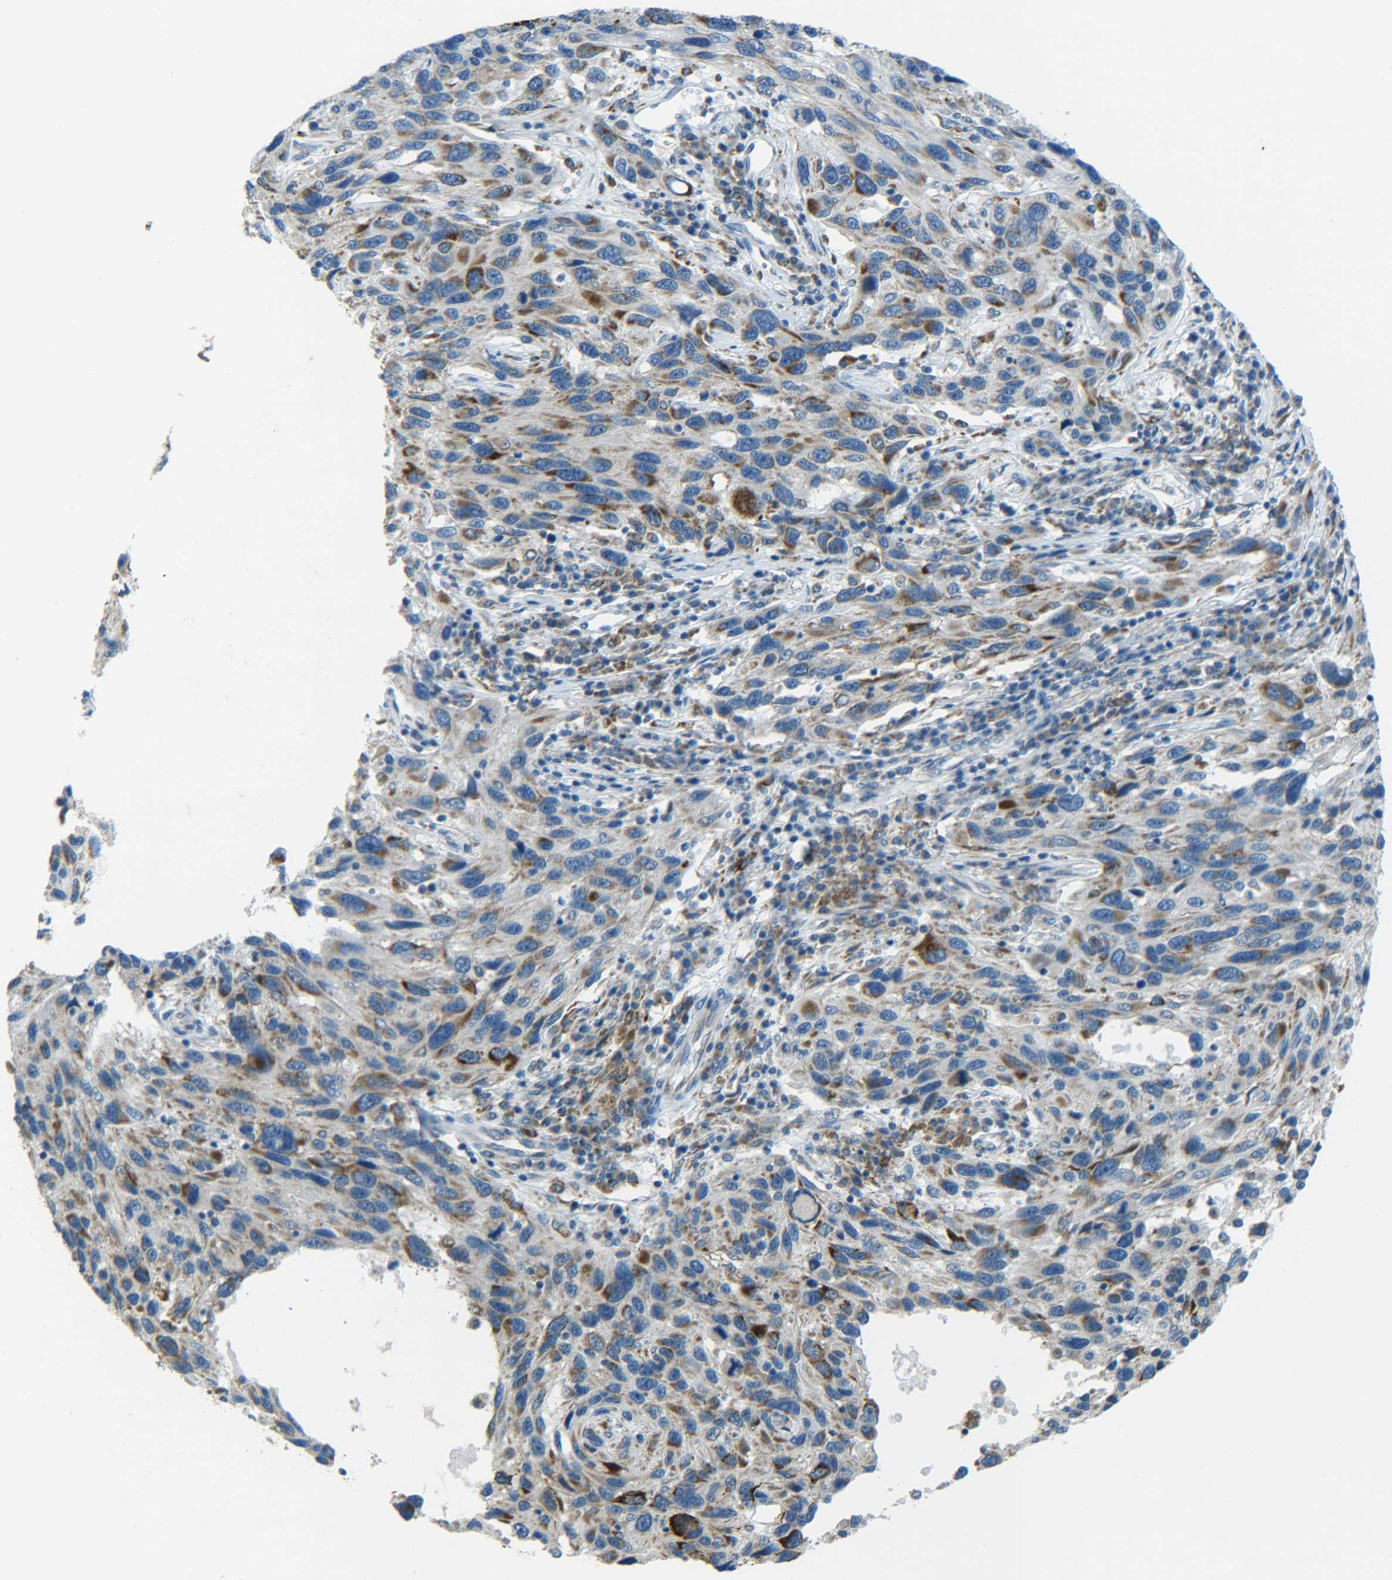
{"staining": {"intensity": "moderate", "quantity": ">75%", "location": "cytoplasmic/membranous"}, "tissue": "melanoma", "cell_type": "Tumor cells", "image_type": "cancer", "snomed": [{"axis": "morphology", "description": "Malignant melanoma, NOS"}, {"axis": "topography", "description": "Skin"}], "caption": "Immunohistochemistry (IHC) of malignant melanoma demonstrates medium levels of moderate cytoplasmic/membranous positivity in approximately >75% of tumor cells.", "gene": "CYB5R1", "patient": {"sex": "male", "age": 53}}